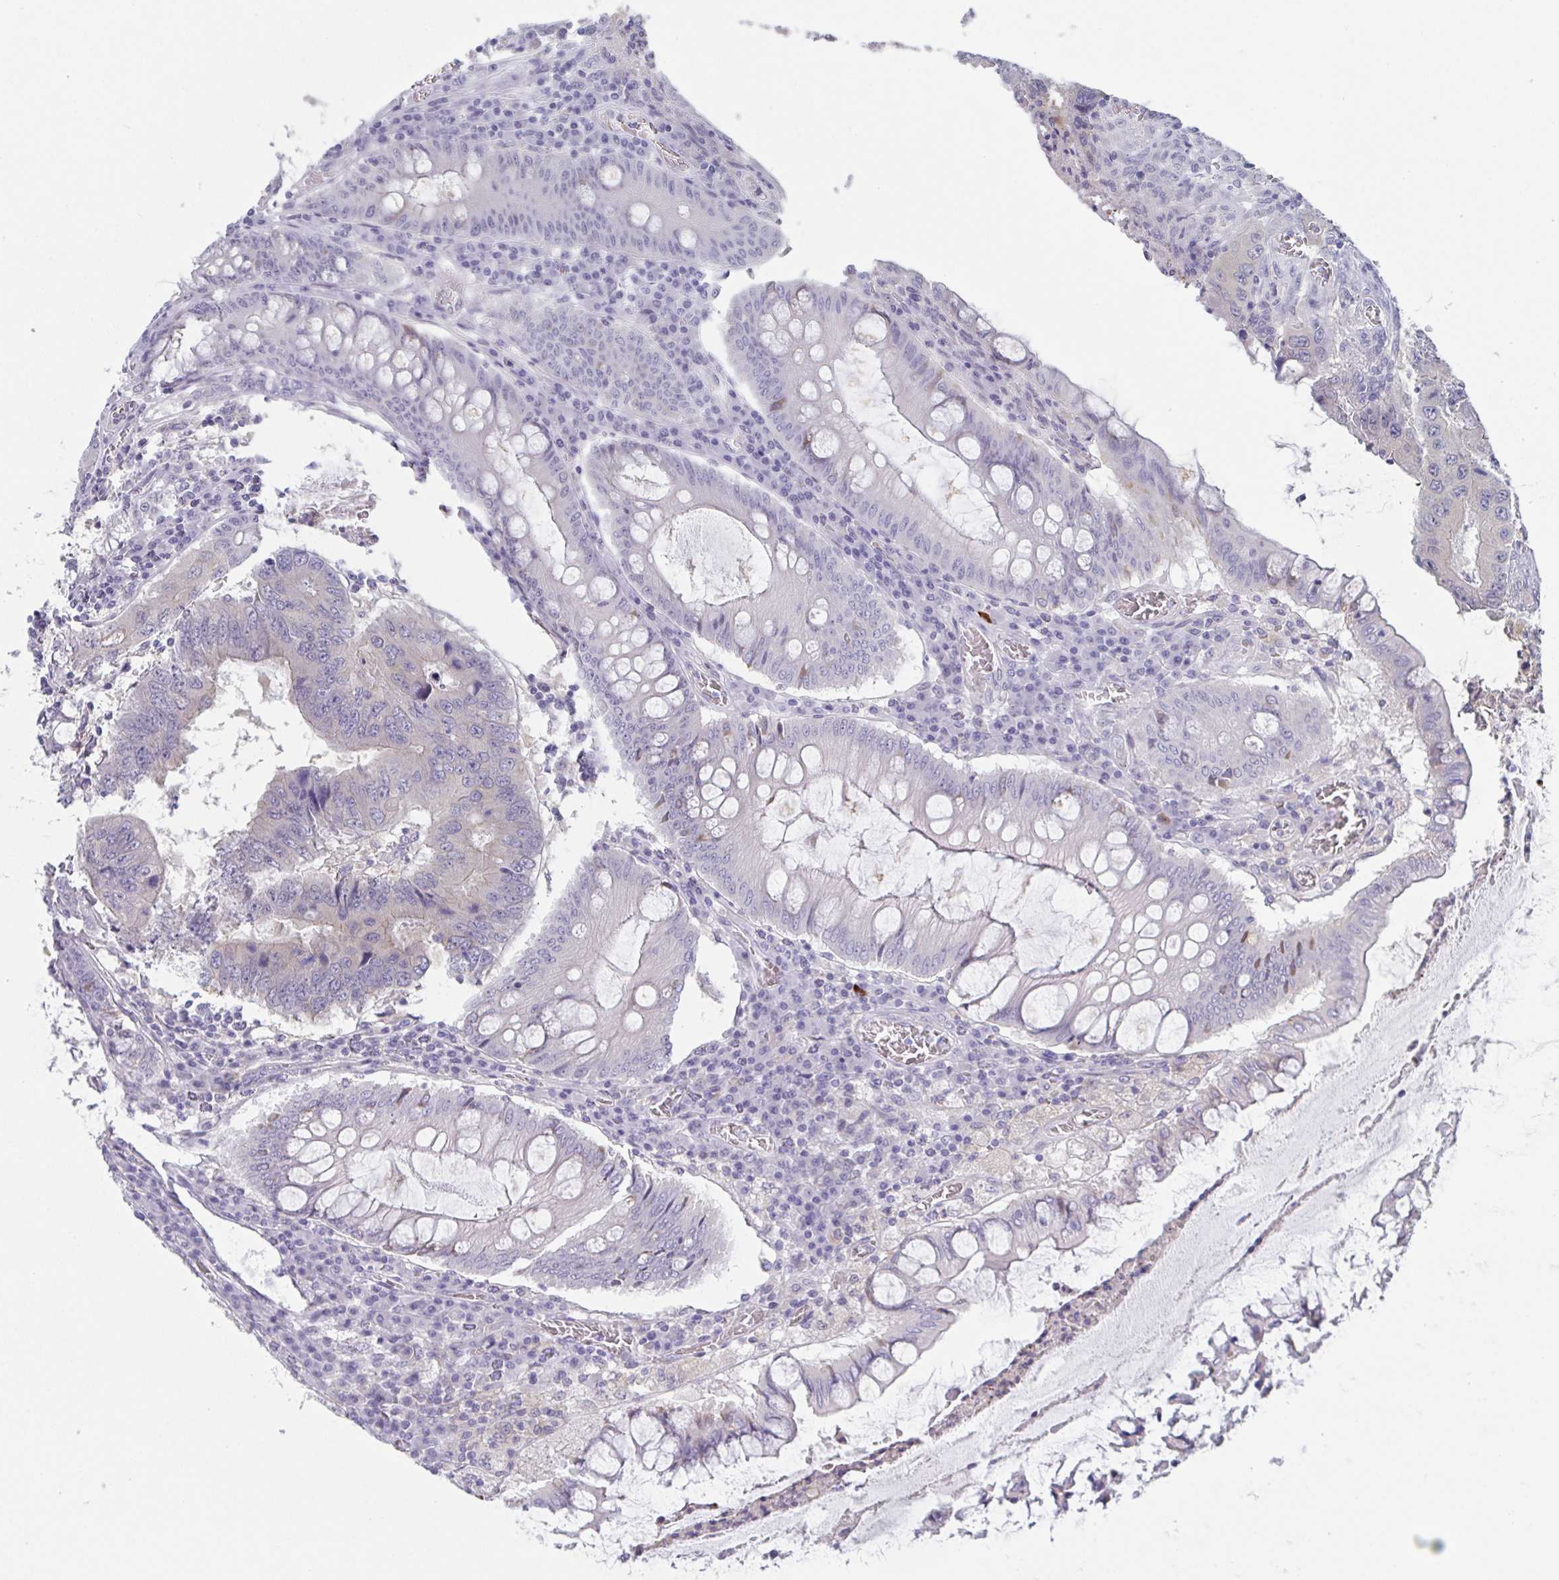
{"staining": {"intensity": "negative", "quantity": "none", "location": "none"}, "tissue": "colorectal cancer", "cell_type": "Tumor cells", "image_type": "cancer", "snomed": [{"axis": "morphology", "description": "Adenocarcinoma, NOS"}, {"axis": "topography", "description": "Colon"}], "caption": "IHC of colorectal adenocarcinoma demonstrates no positivity in tumor cells.", "gene": "PTPRD", "patient": {"sex": "male", "age": 53}}